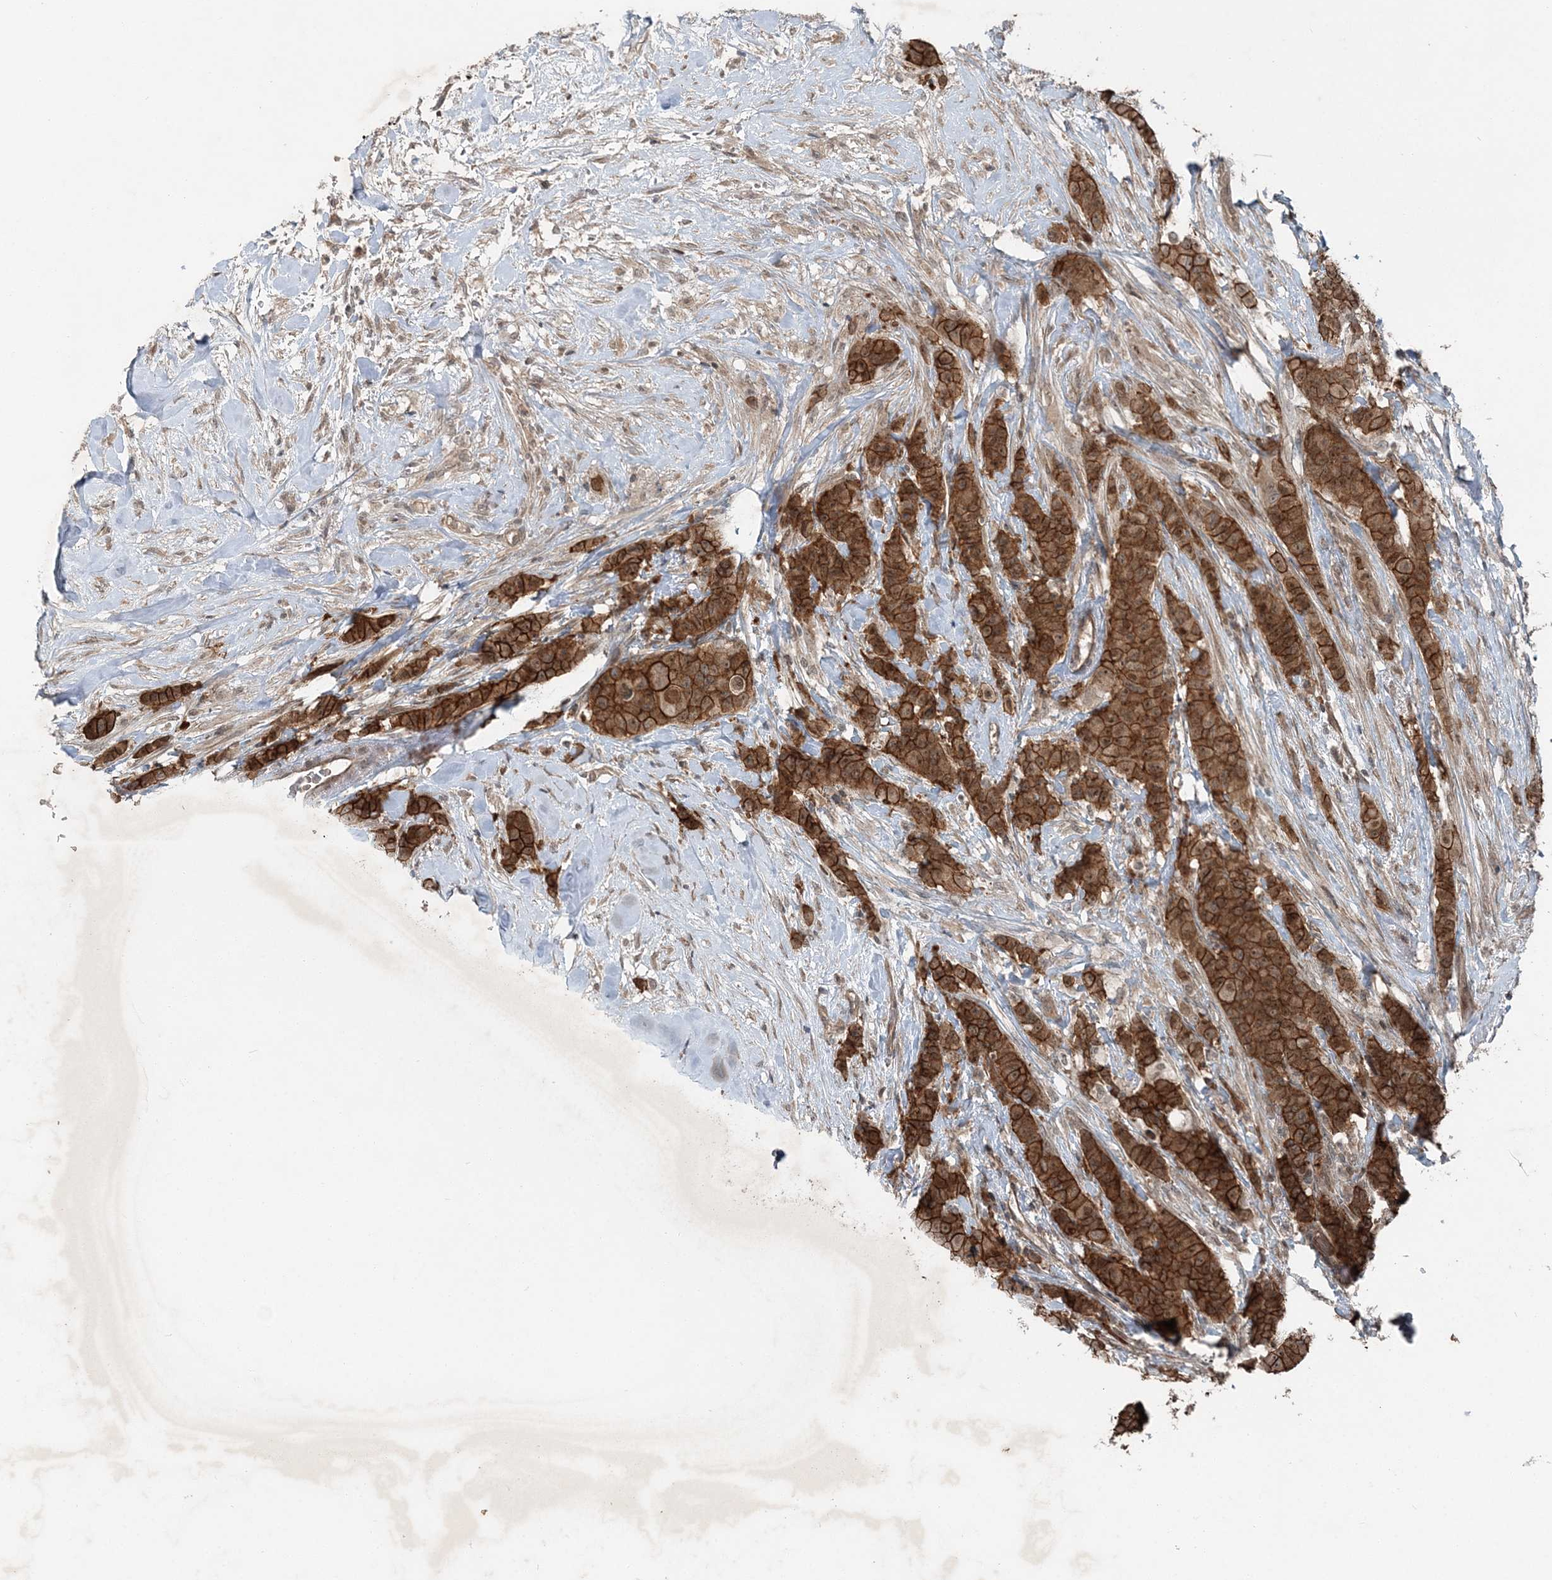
{"staining": {"intensity": "strong", "quantity": ">75%", "location": "cytoplasmic/membranous"}, "tissue": "breast cancer", "cell_type": "Tumor cells", "image_type": "cancer", "snomed": [{"axis": "morphology", "description": "Duct carcinoma"}, {"axis": "topography", "description": "Breast"}], "caption": "Strong cytoplasmic/membranous expression is identified in approximately >75% of tumor cells in breast invasive ductal carcinoma. (DAB (3,3'-diaminobenzidine) IHC, brown staining for protein, blue staining for nuclei).", "gene": "FBXL17", "patient": {"sex": "female", "age": 40}}